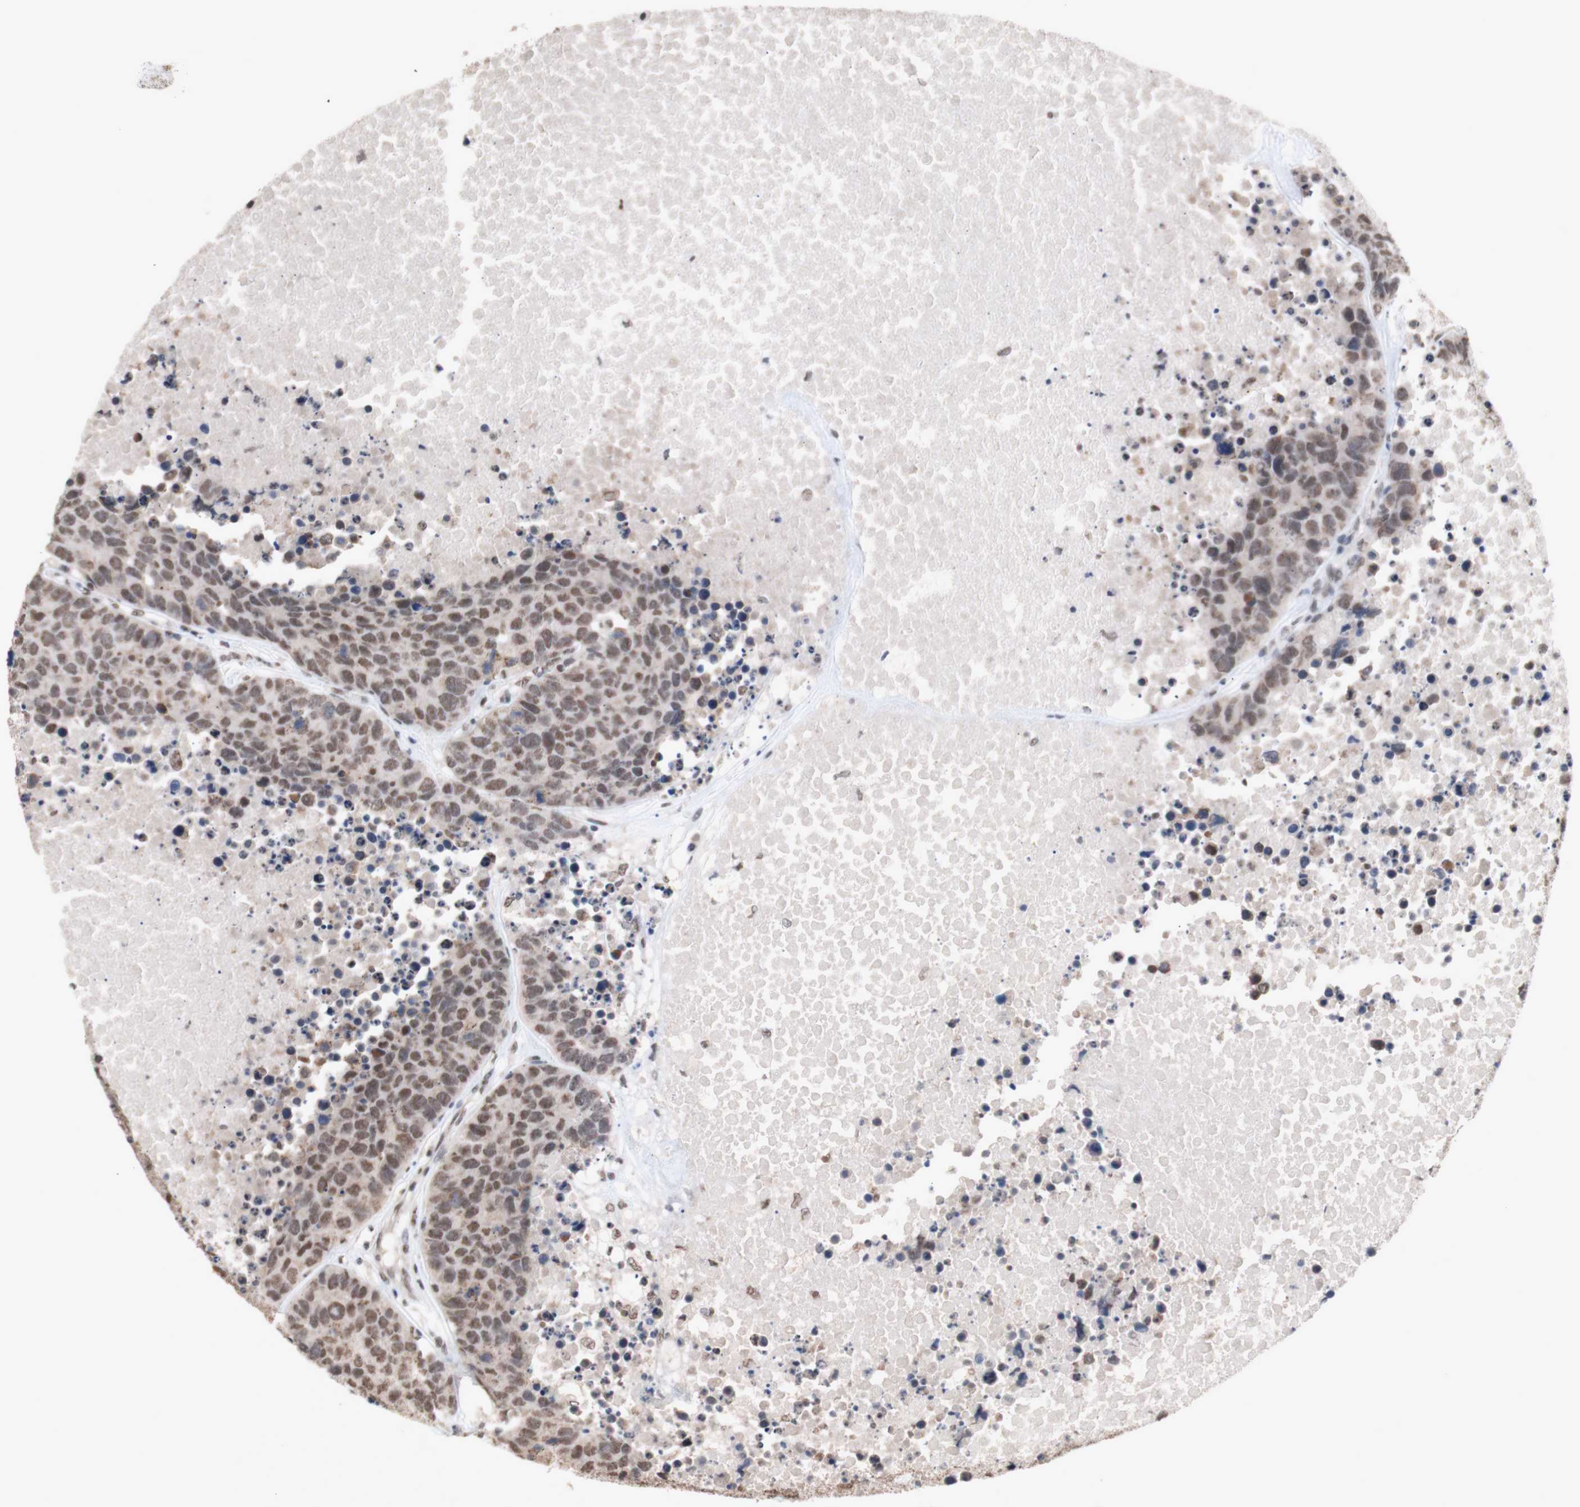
{"staining": {"intensity": "weak", "quantity": ">75%", "location": "nuclear"}, "tissue": "carcinoid", "cell_type": "Tumor cells", "image_type": "cancer", "snomed": [{"axis": "morphology", "description": "Carcinoid, malignant, NOS"}, {"axis": "topography", "description": "Lung"}], "caption": "Carcinoid (malignant) stained with IHC displays weak nuclear expression in approximately >75% of tumor cells. (DAB (3,3'-diaminobenzidine) IHC with brightfield microscopy, high magnification).", "gene": "SFPQ", "patient": {"sex": "male", "age": 60}}